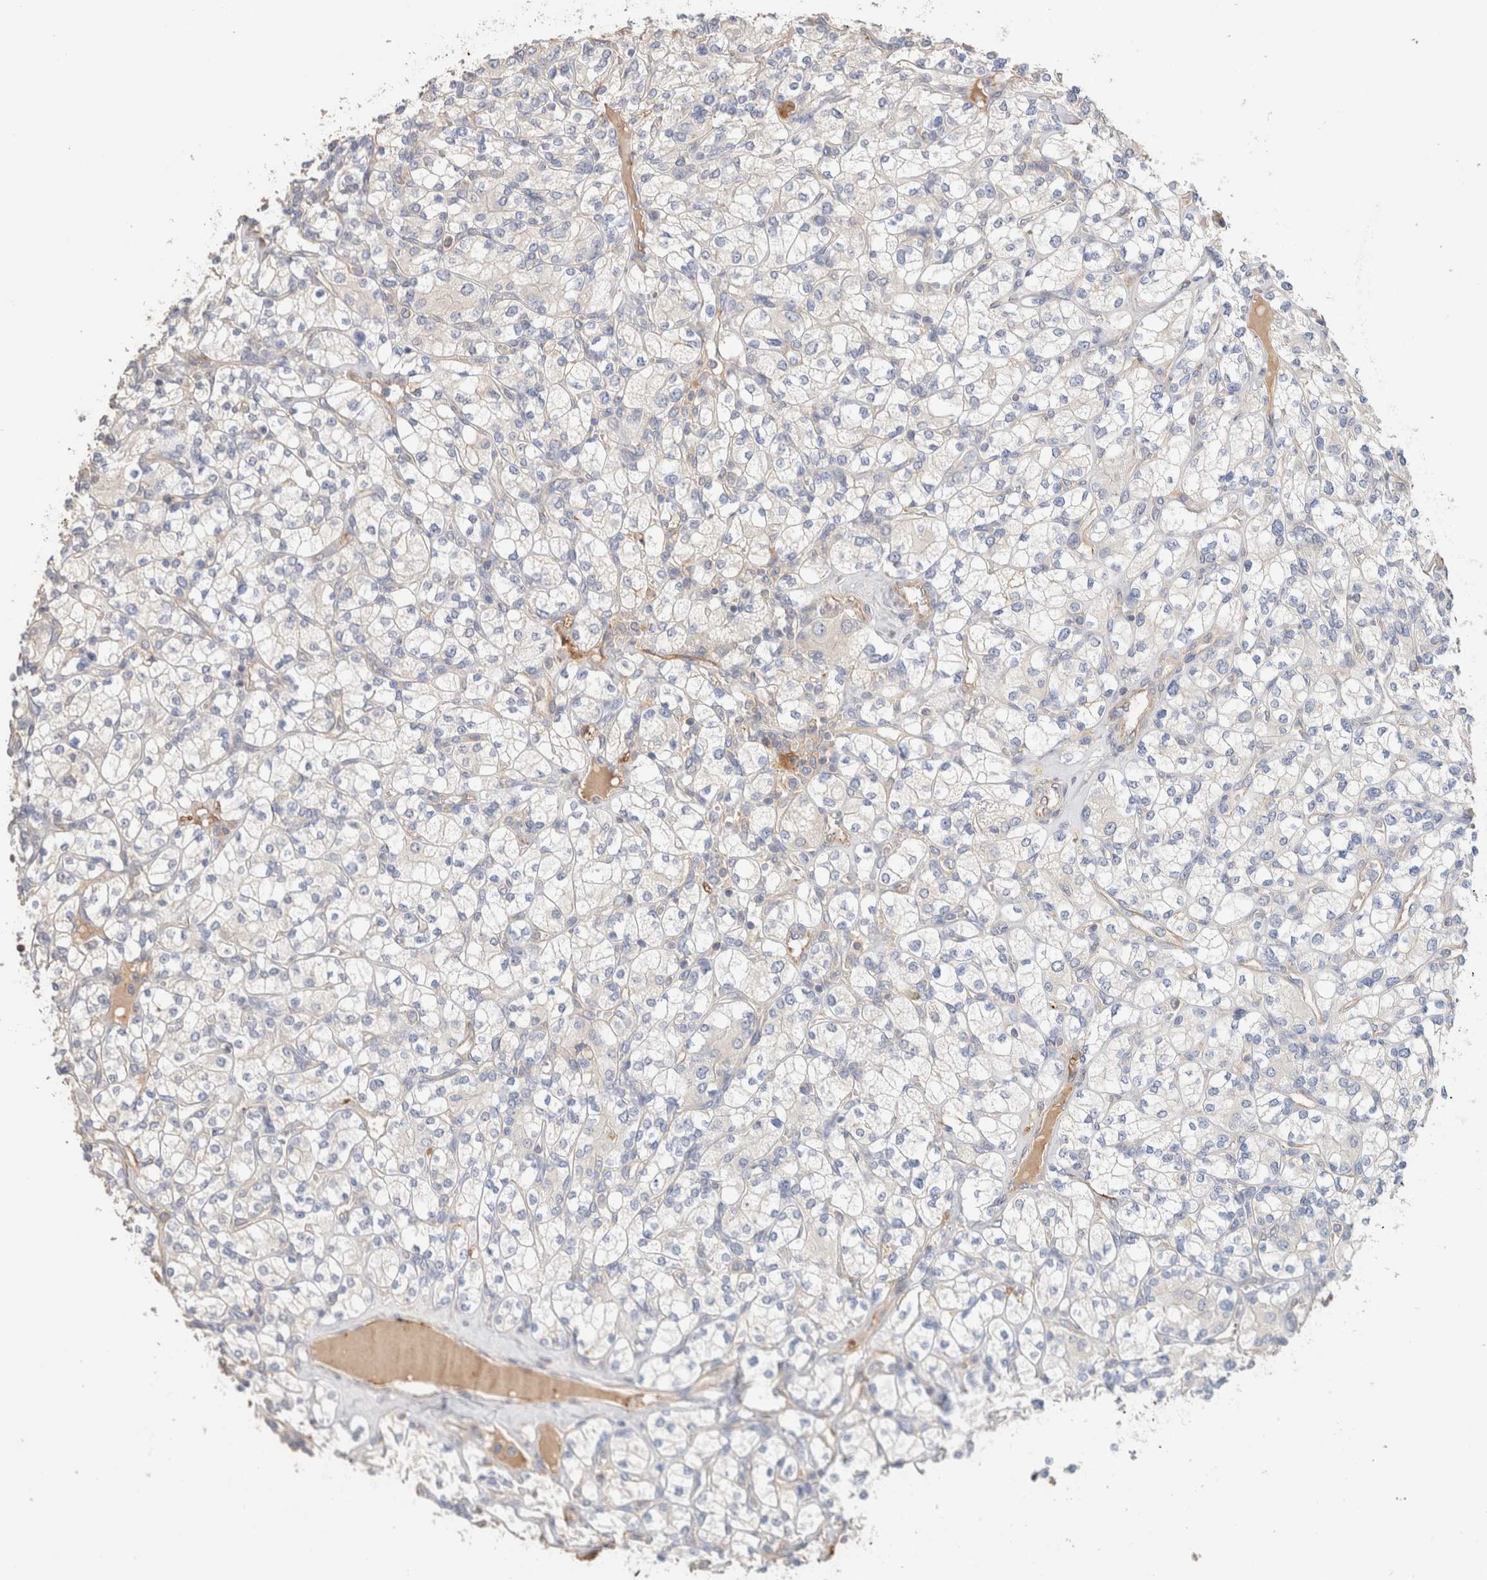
{"staining": {"intensity": "negative", "quantity": "none", "location": "none"}, "tissue": "renal cancer", "cell_type": "Tumor cells", "image_type": "cancer", "snomed": [{"axis": "morphology", "description": "Adenocarcinoma, NOS"}, {"axis": "topography", "description": "Kidney"}], "caption": "An immunohistochemistry histopathology image of adenocarcinoma (renal) is shown. There is no staining in tumor cells of adenocarcinoma (renal).", "gene": "PROS1", "patient": {"sex": "male", "age": 77}}